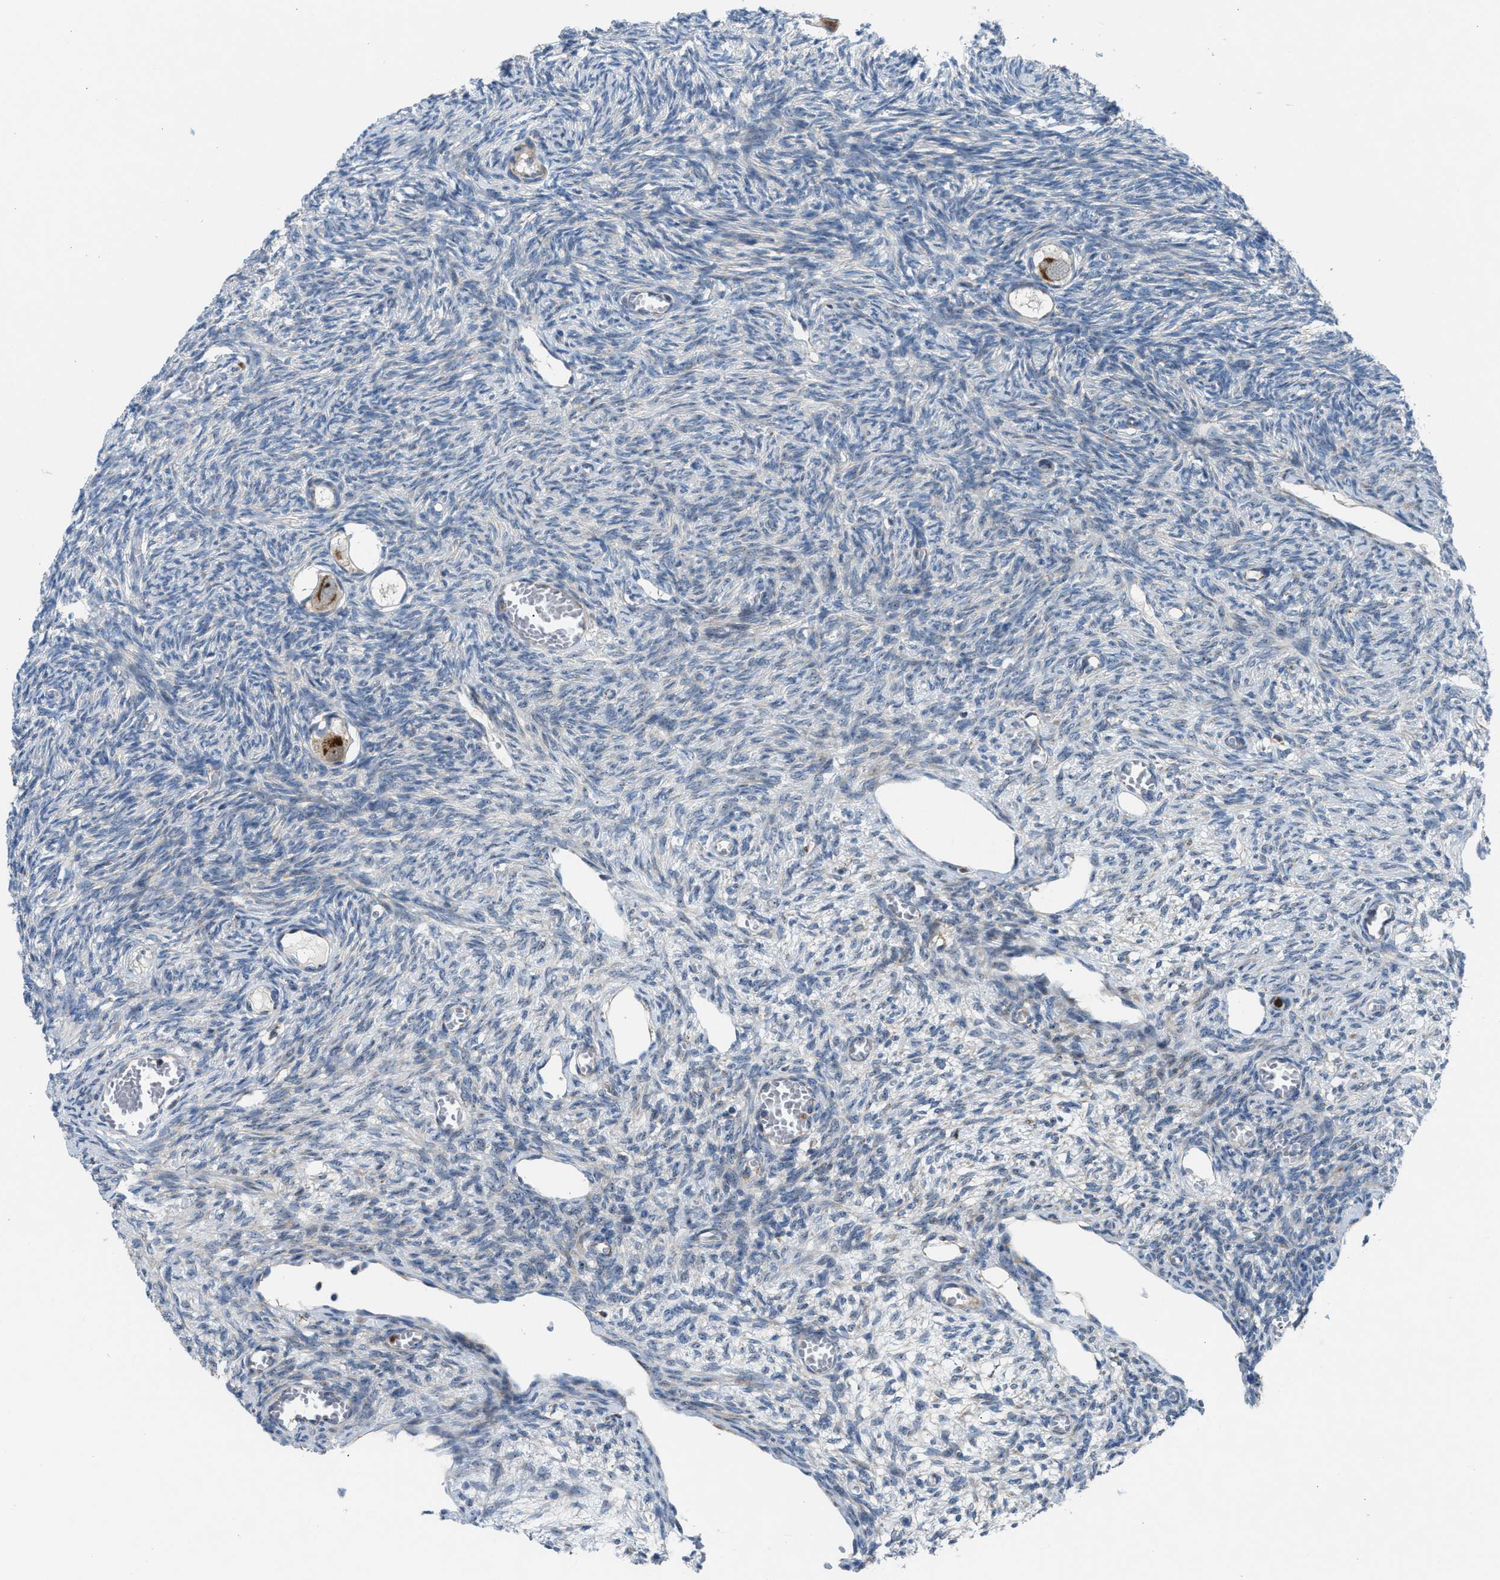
{"staining": {"intensity": "moderate", "quantity": "<25%", "location": "cytoplasmic/membranous"}, "tissue": "ovary", "cell_type": "Follicle cells", "image_type": "normal", "snomed": [{"axis": "morphology", "description": "Normal tissue, NOS"}, {"axis": "topography", "description": "Ovary"}], "caption": "A photomicrograph showing moderate cytoplasmic/membranous expression in approximately <25% of follicle cells in normal ovary, as visualized by brown immunohistochemical staining.", "gene": "TPH1", "patient": {"sex": "female", "age": 27}}